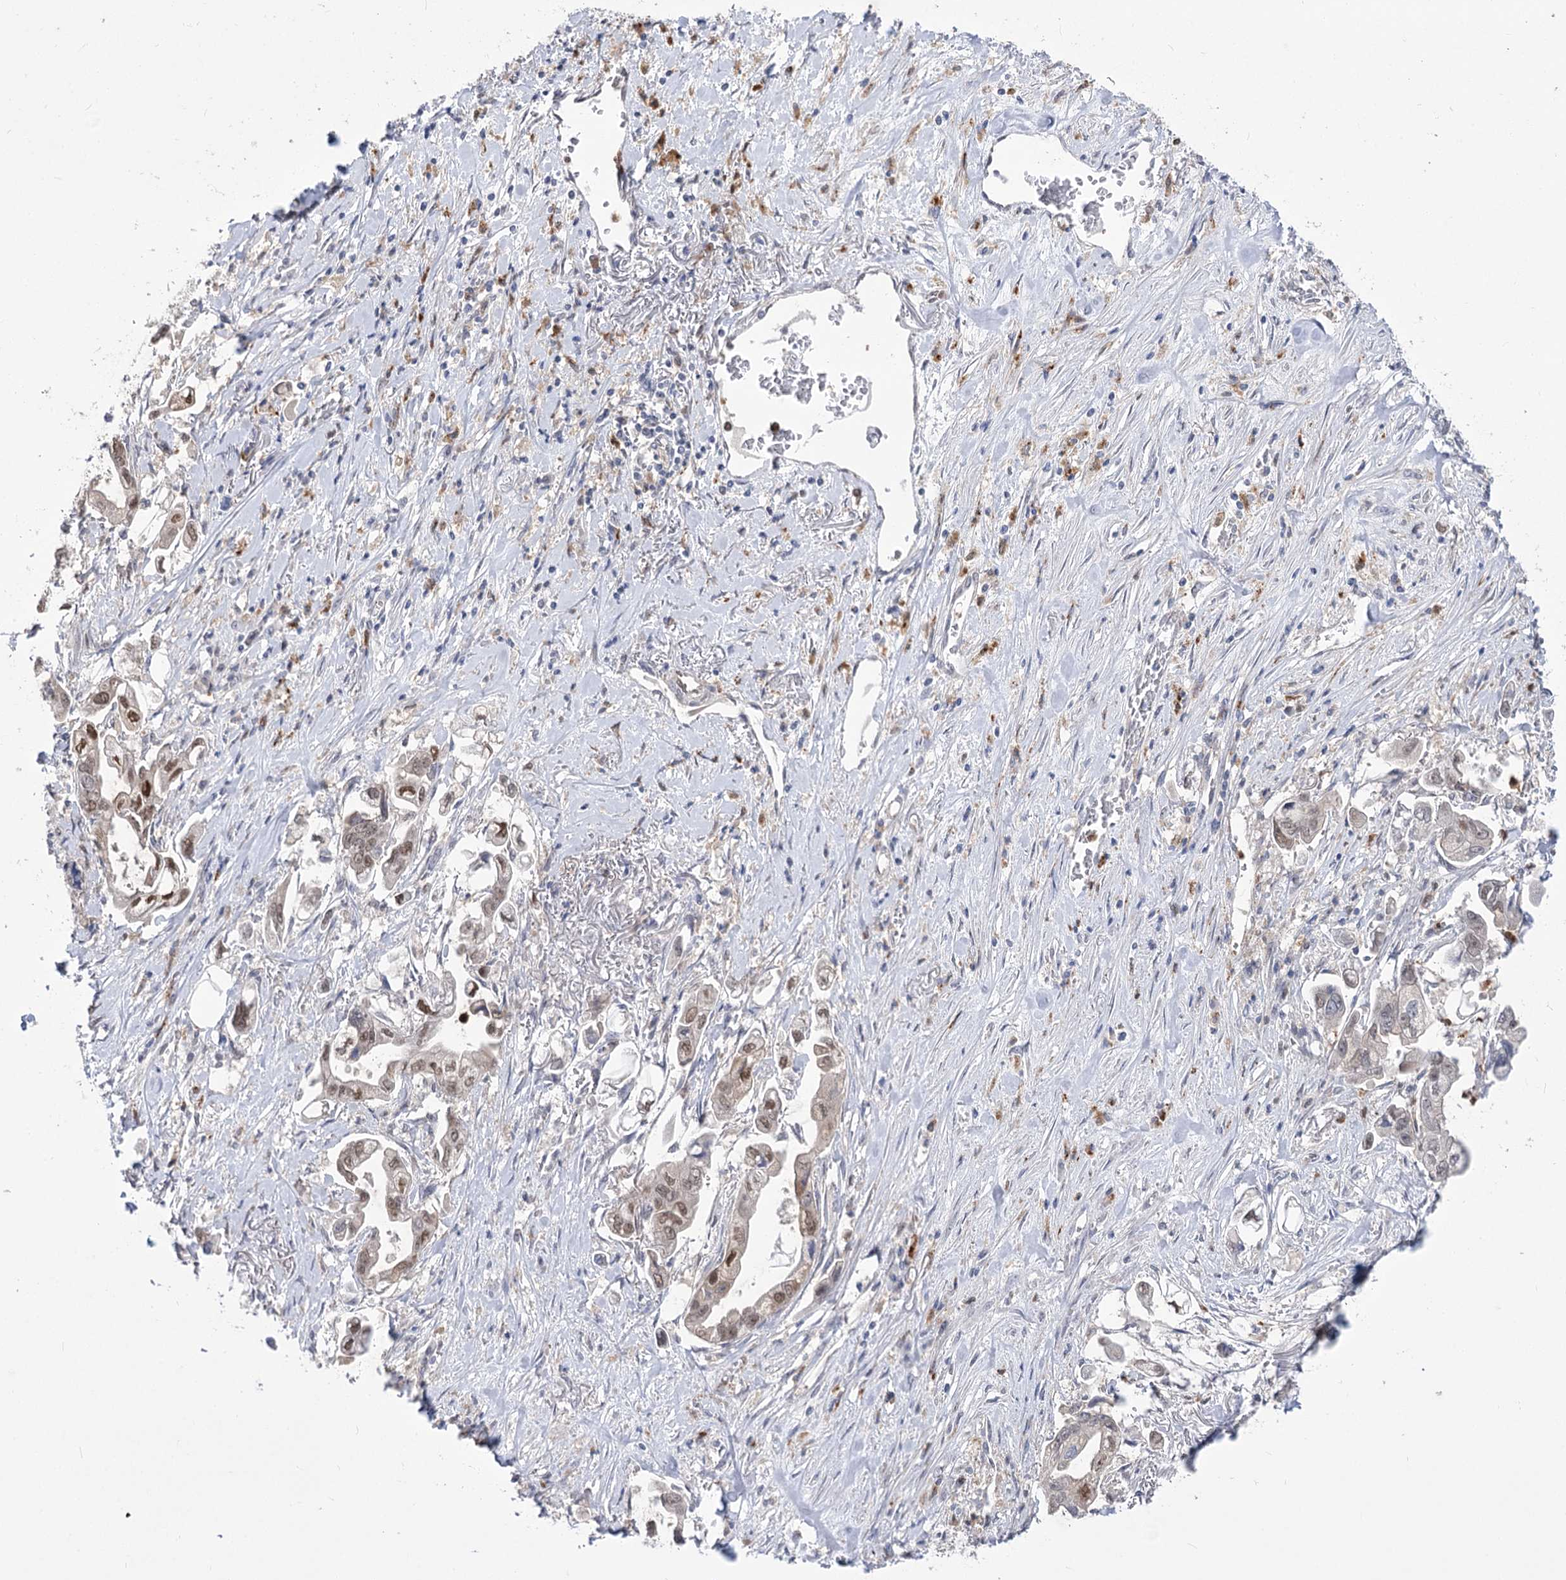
{"staining": {"intensity": "moderate", "quantity": ">75%", "location": "nuclear"}, "tissue": "stomach cancer", "cell_type": "Tumor cells", "image_type": "cancer", "snomed": [{"axis": "morphology", "description": "Adenocarcinoma, NOS"}, {"axis": "topography", "description": "Stomach"}], "caption": "Immunohistochemical staining of stomach cancer (adenocarcinoma) displays medium levels of moderate nuclear protein staining in about >75% of tumor cells.", "gene": "SIAE", "patient": {"sex": "male", "age": 62}}